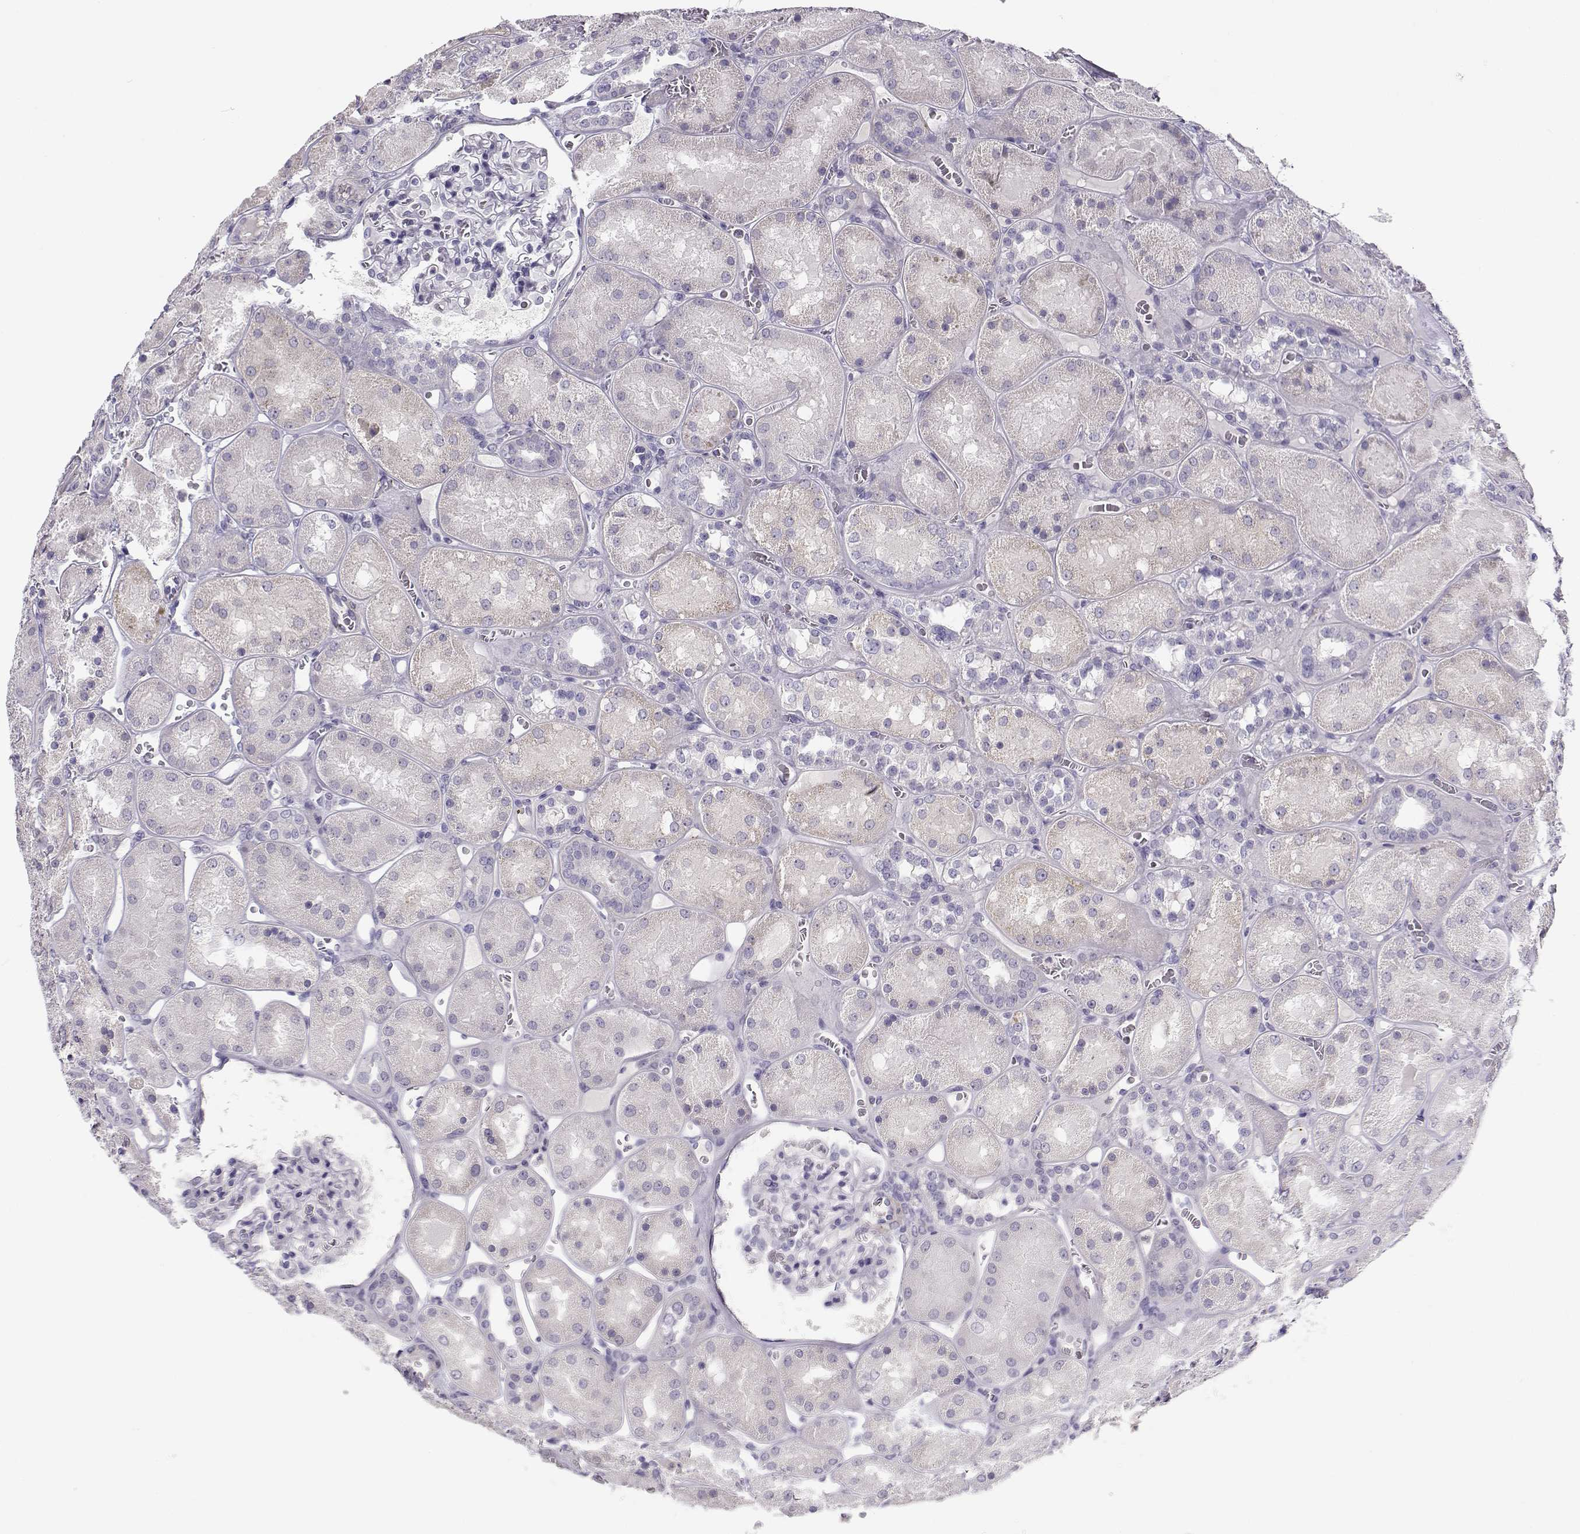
{"staining": {"intensity": "negative", "quantity": "none", "location": "none"}, "tissue": "kidney", "cell_type": "Cells in glomeruli", "image_type": "normal", "snomed": [{"axis": "morphology", "description": "Normal tissue, NOS"}, {"axis": "topography", "description": "Kidney"}], "caption": "DAB immunohistochemical staining of benign kidney displays no significant expression in cells in glomeruli.", "gene": "MYO1A", "patient": {"sex": "male", "age": 73}}